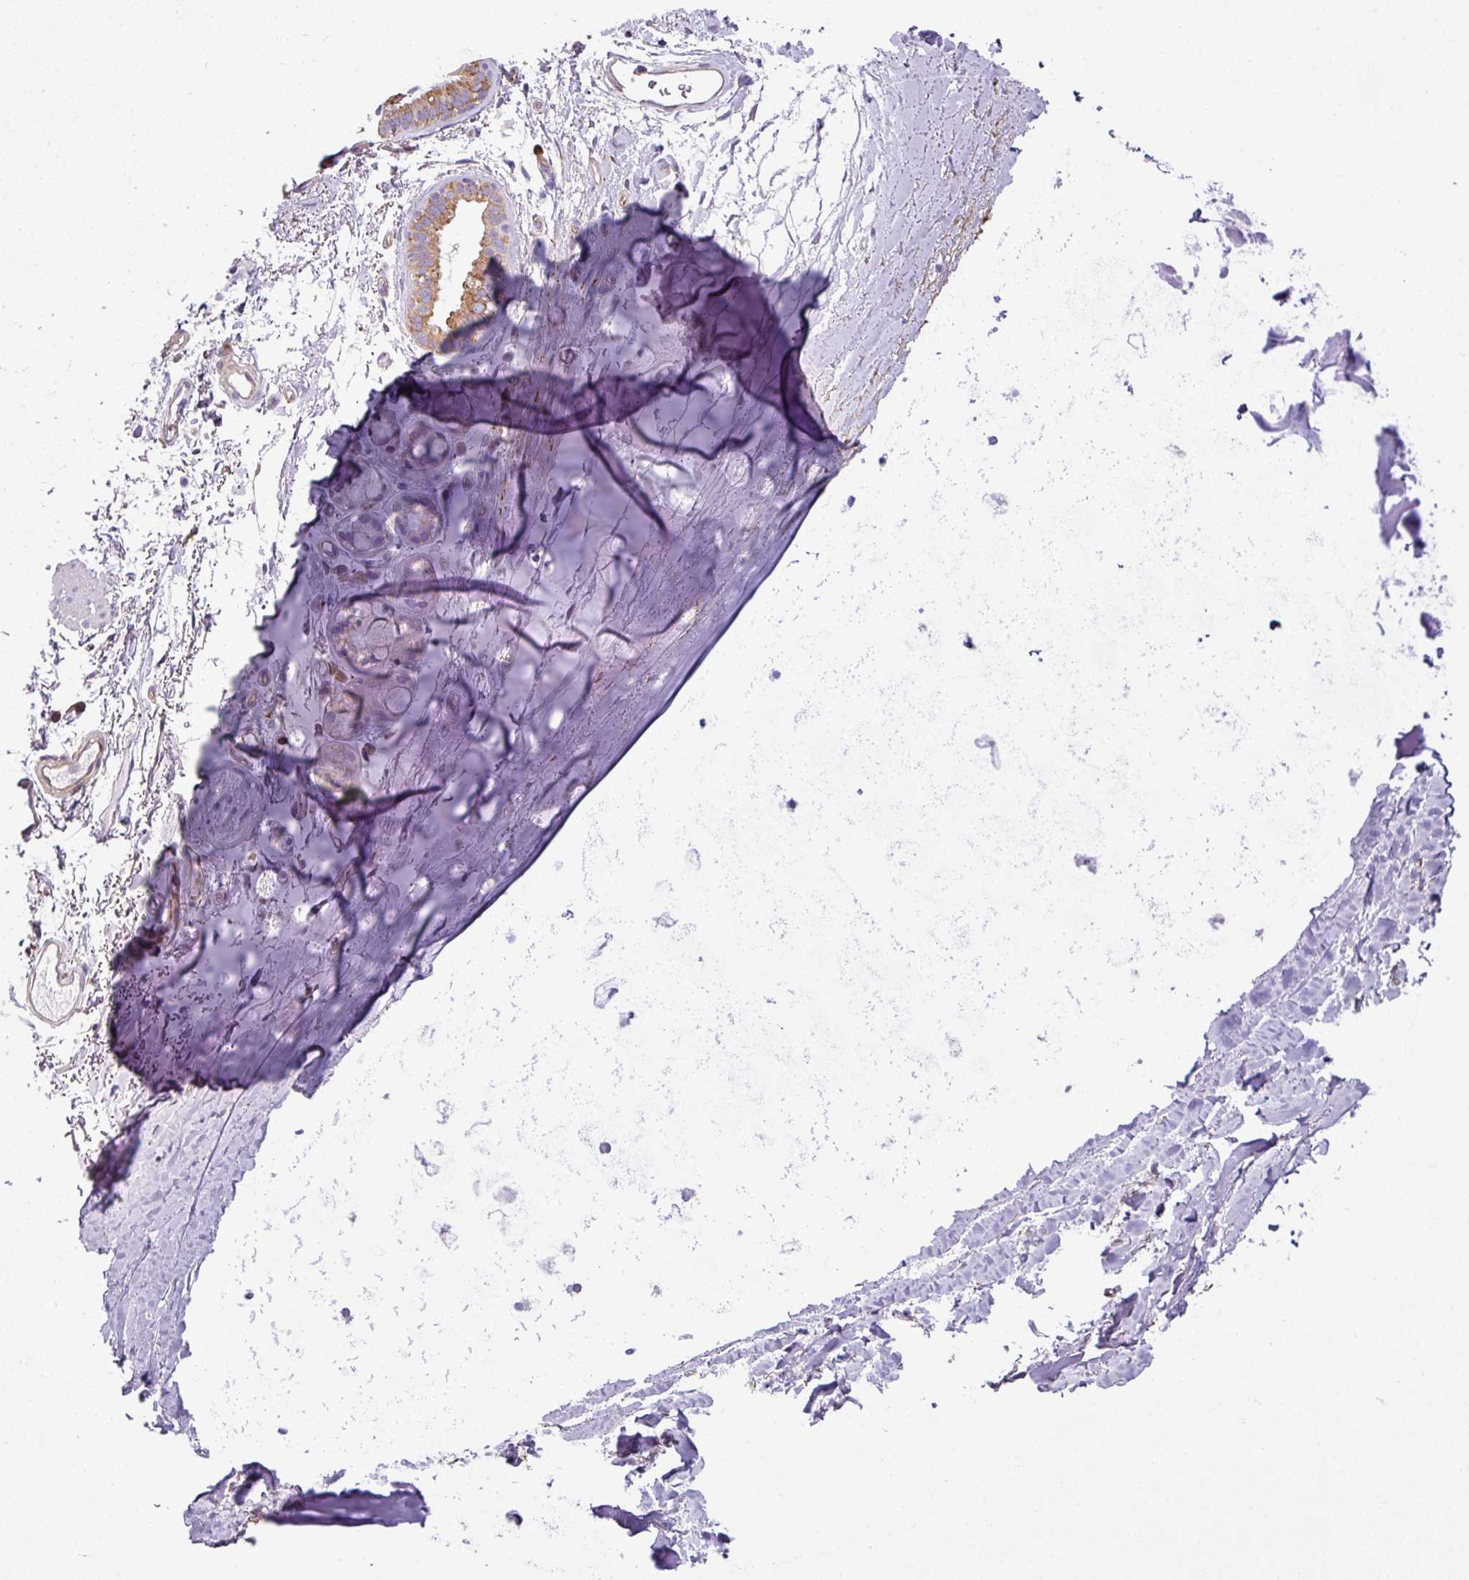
{"staining": {"intensity": "negative", "quantity": "none", "location": "none"}, "tissue": "adipose tissue", "cell_type": "Adipocytes", "image_type": "normal", "snomed": [{"axis": "morphology", "description": "Normal tissue, NOS"}, {"axis": "topography", "description": "Cartilage tissue"}, {"axis": "topography", "description": "Bronchus"}], "caption": "Adipocytes are negative for protein expression in benign human adipose tissue. (Immunohistochemistry (ihc), brightfield microscopy, high magnification).", "gene": "XNDC1N", "patient": {"sex": "female", "age": 72}}